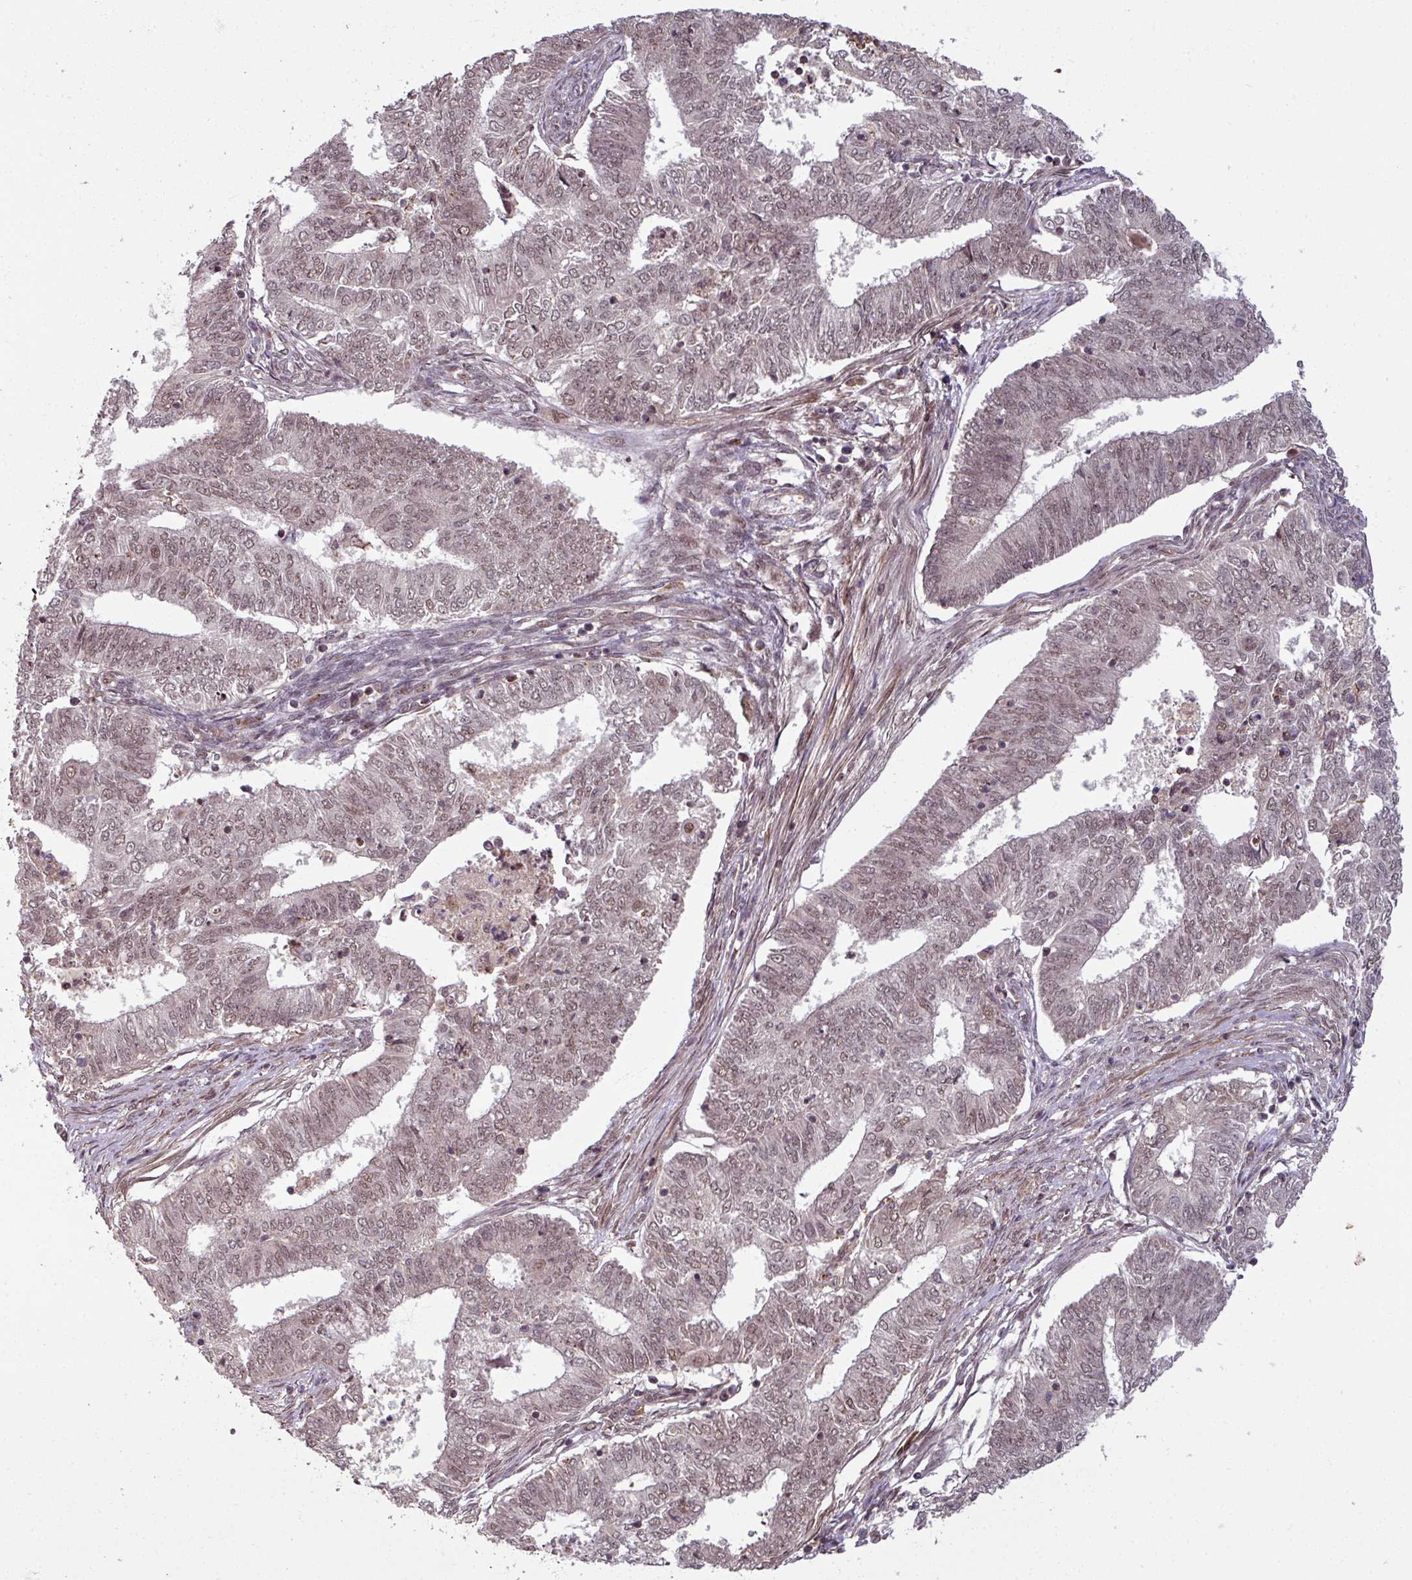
{"staining": {"intensity": "moderate", "quantity": ">75%", "location": "nuclear"}, "tissue": "endometrial cancer", "cell_type": "Tumor cells", "image_type": "cancer", "snomed": [{"axis": "morphology", "description": "Adenocarcinoma, NOS"}, {"axis": "topography", "description": "Endometrium"}], "caption": "An immunohistochemistry (IHC) histopathology image of neoplastic tissue is shown. Protein staining in brown labels moderate nuclear positivity in adenocarcinoma (endometrial) within tumor cells.", "gene": "SWI5", "patient": {"sex": "female", "age": 62}}